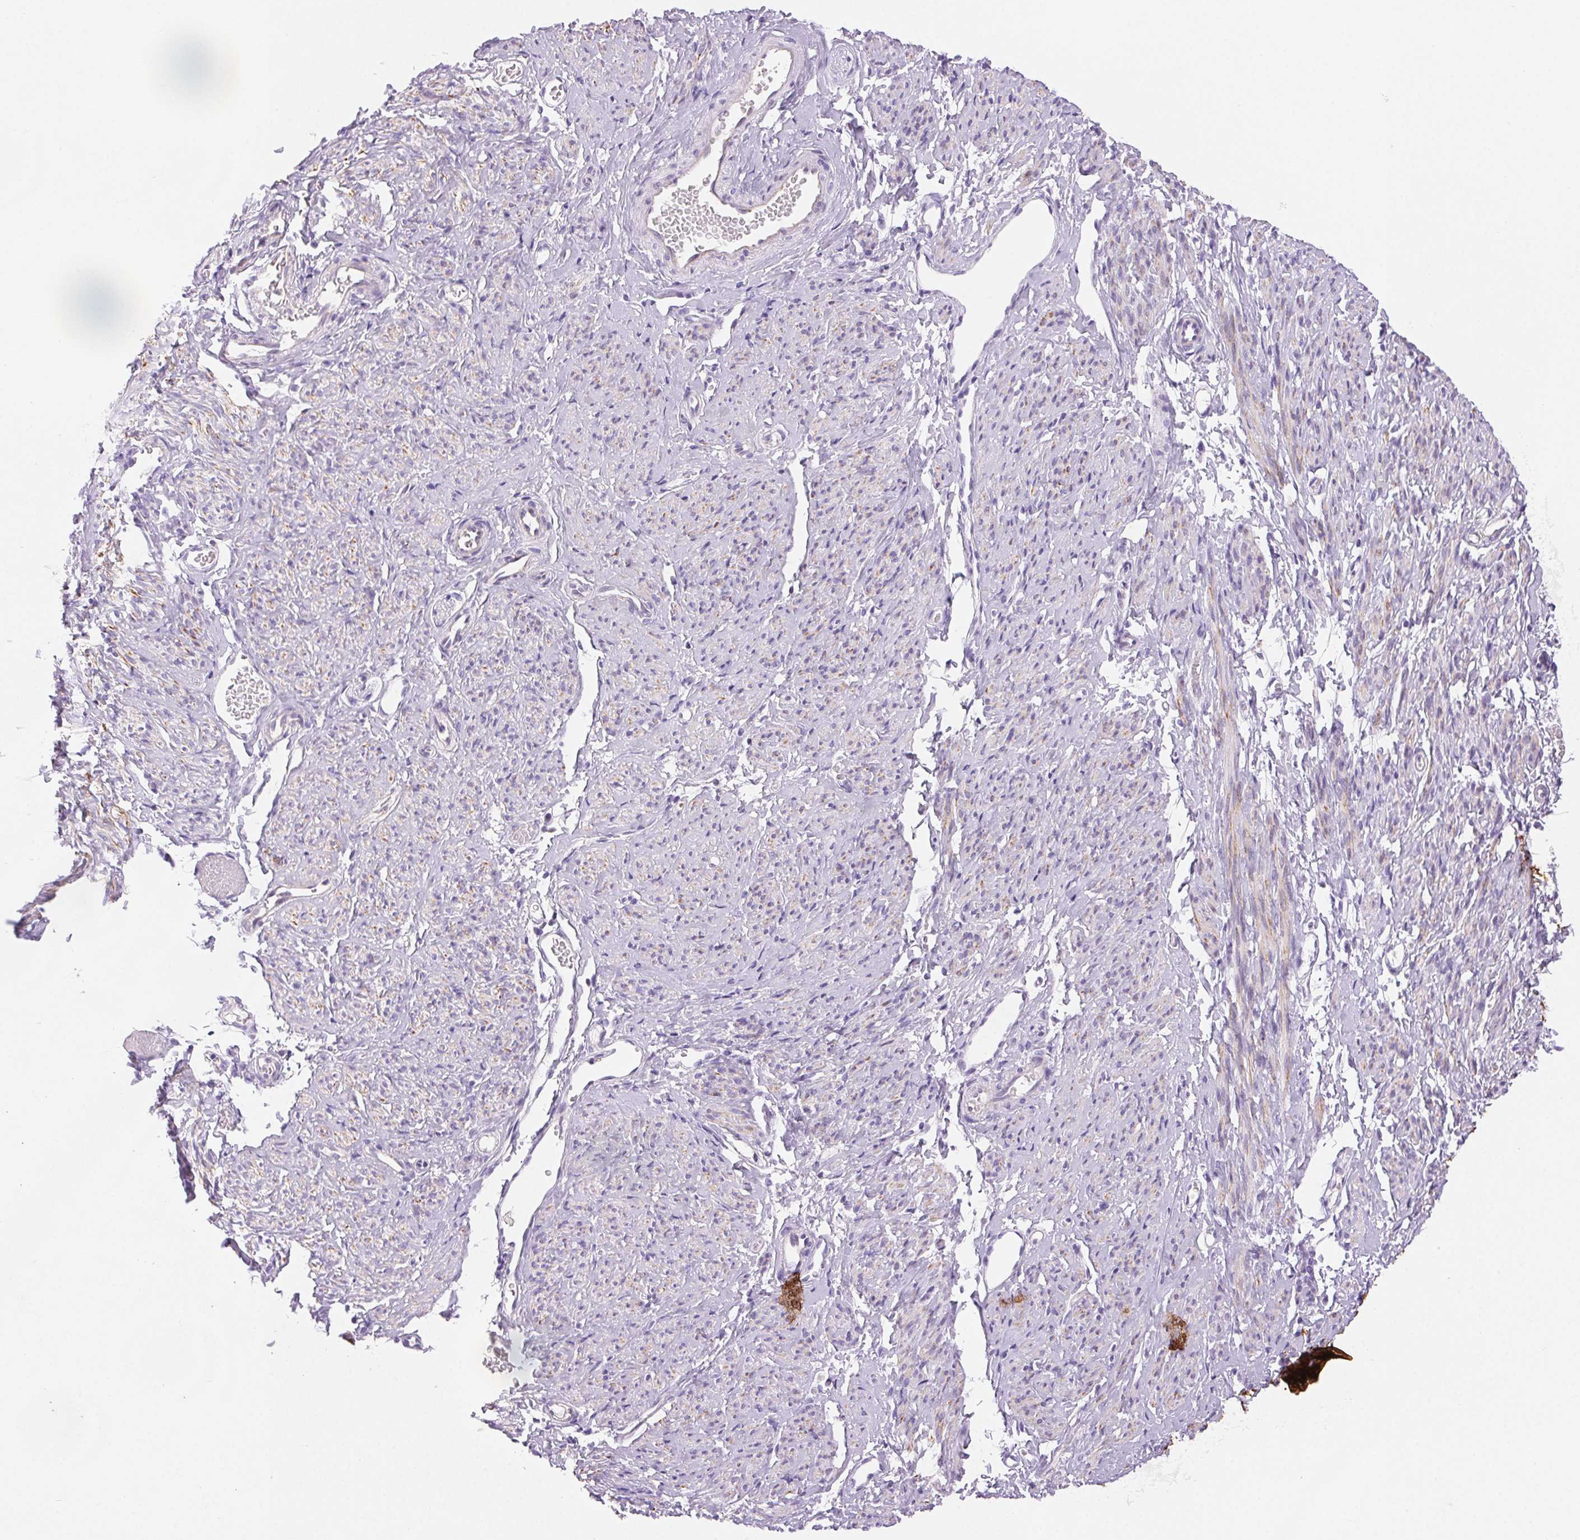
{"staining": {"intensity": "moderate", "quantity": "25%-75%", "location": "cytoplasmic/membranous"}, "tissue": "smooth muscle", "cell_type": "Smooth muscle cells", "image_type": "normal", "snomed": [{"axis": "morphology", "description": "Normal tissue, NOS"}, {"axis": "topography", "description": "Smooth muscle"}], "caption": "Smooth muscle stained with a protein marker exhibits moderate staining in smooth muscle cells.", "gene": "ARHGAP11B", "patient": {"sex": "female", "age": 65}}